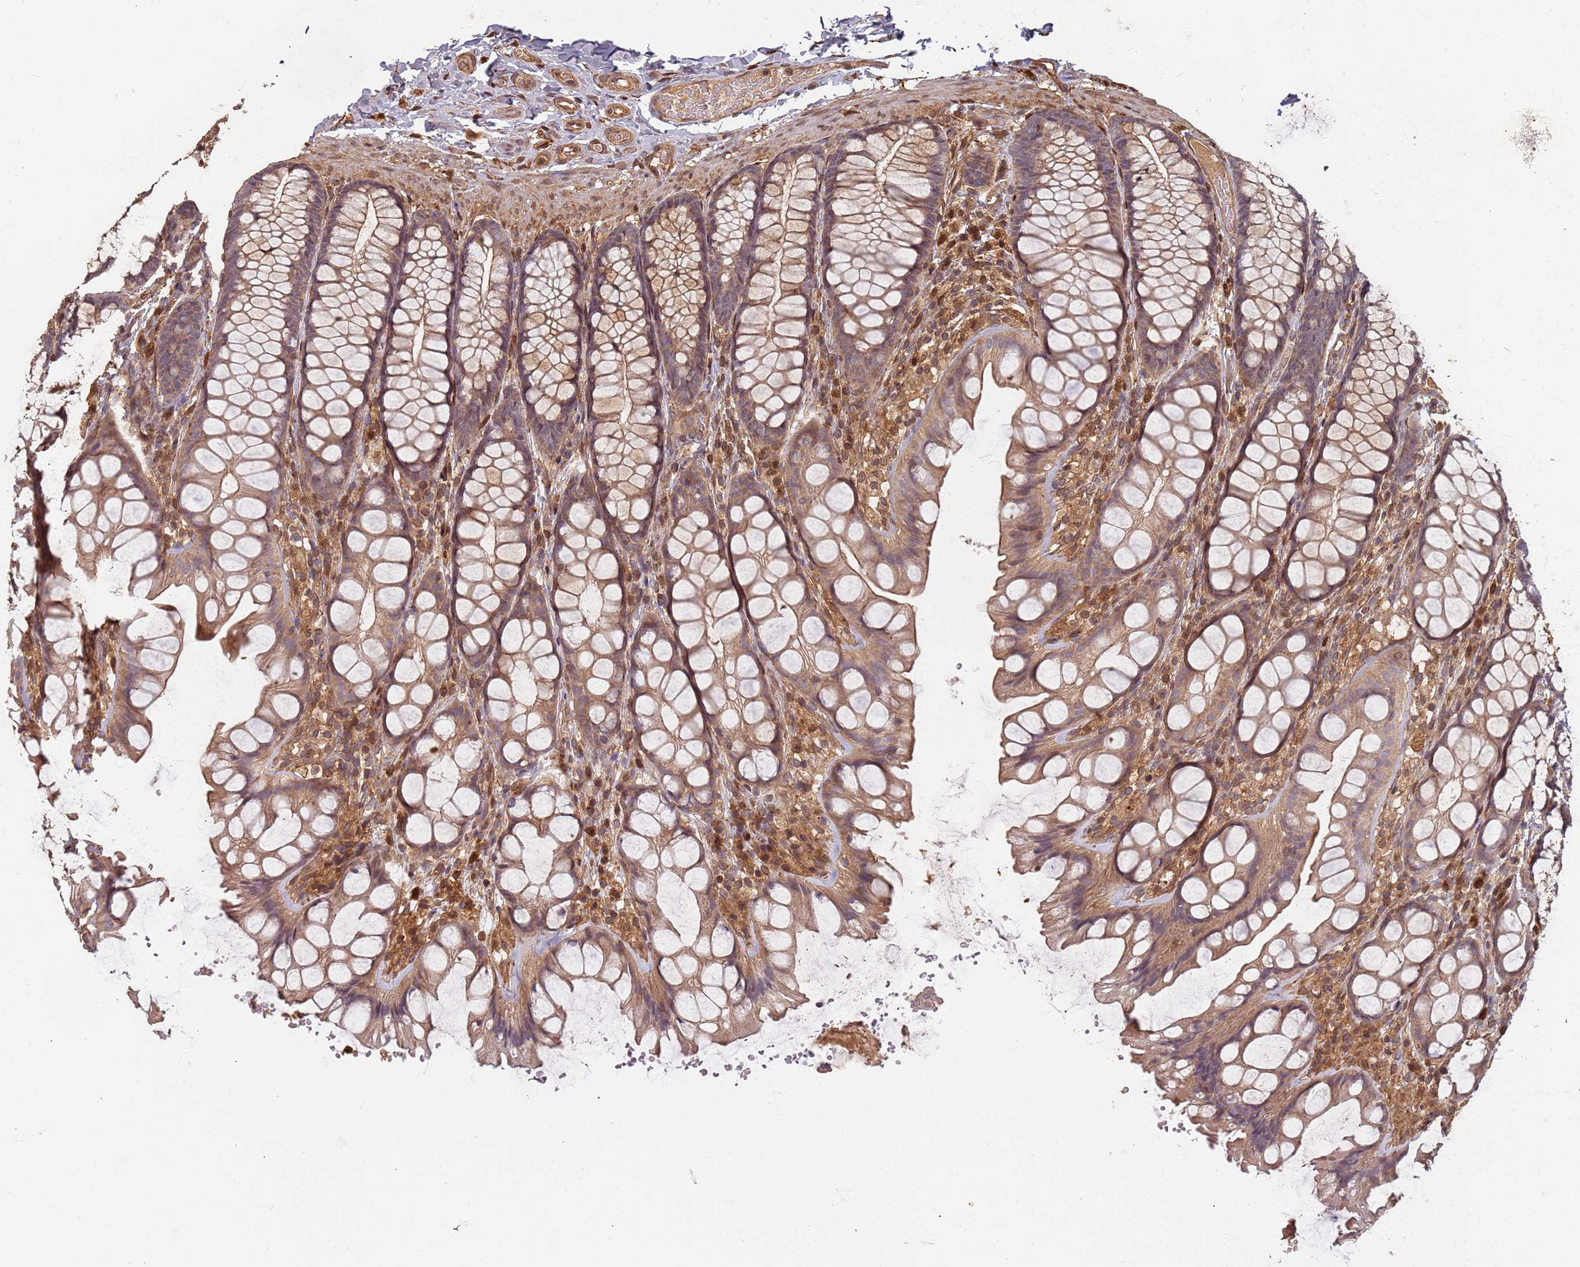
{"staining": {"intensity": "moderate", "quantity": ">75%", "location": "cytoplasmic/membranous"}, "tissue": "colon", "cell_type": "Endothelial cells", "image_type": "normal", "snomed": [{"axis": "morphology", "description": "Normal tissue, NOS"}, {"axis": "topography", "description": "Colon"}], "caption": "Colon stained for a protein demonstrates moderate cytoplasmic/membranous positivity in endothelial cells. The staining was performed using DAB to visualize the protein expression in brown, while the nuclei were stained in blue with hematoxylin (Magnification: 20x).", "gene": "SDCCAG8", "patient": {"sex": "male", "age": 47}}